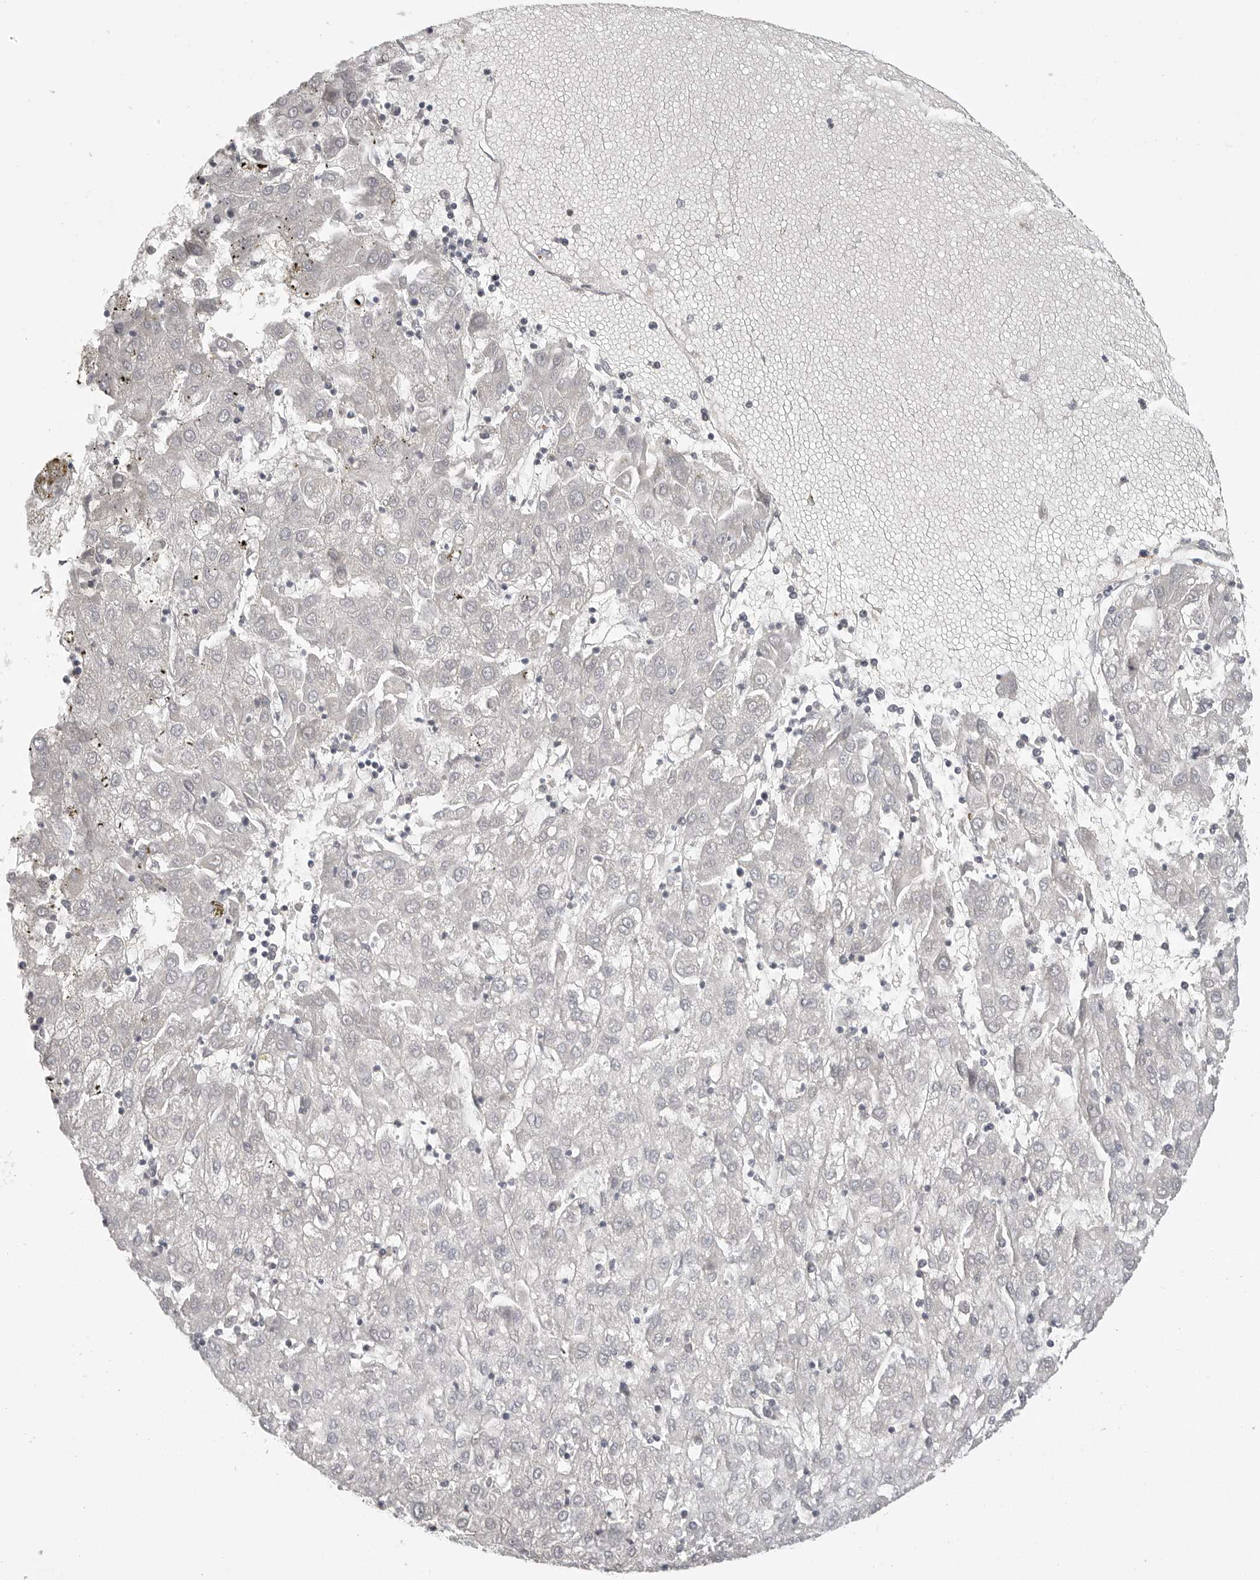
{"staining": {"intensity": "negative", "quantity": "none", "location": "none"}, "tissue": "liver cancer", "cell_type": "Tumor cells", "image_type": "cancer", "snomed": [{"axis": "morphology", "description": "Carcinoma, Hepatocellular, NOS"}, {"axis": "topography", "description": "Liver"}], "caption": "This is a micrograph of immunohistochemistry (IHC) staining of liver cancer (hepatocellular carcinoma), which shows no expression in tumor cells. The staining is performed using DAB (3,3'-diaminobenzidine) brown chromogen with nuclei counter-stained in using hematoxylin.", "gene": "DBNL", "patient": {"sex": "male", "age": 72}}